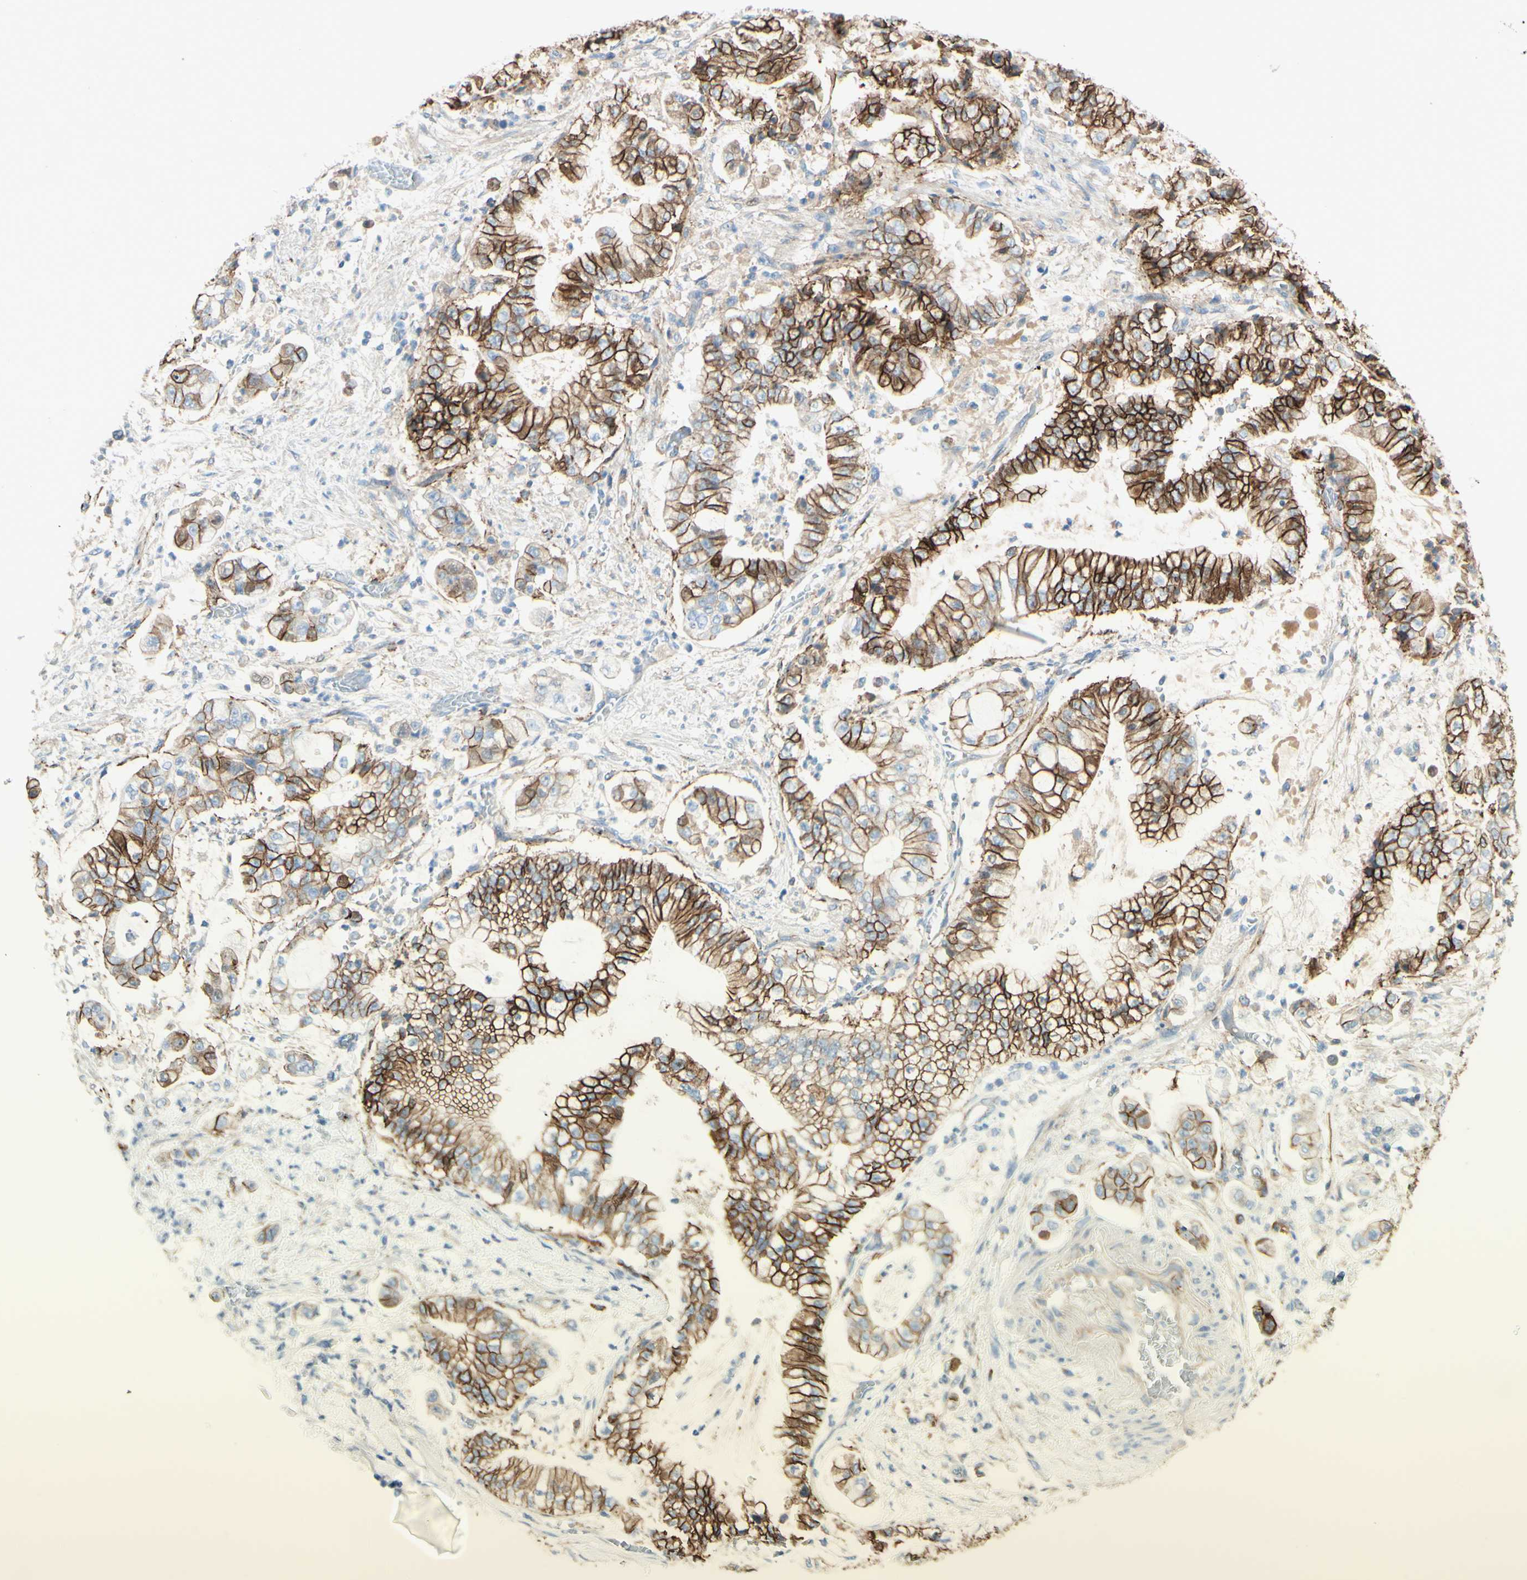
{"staining": {"intensity": "strong", "quantity": "25%-75%", "location": "cytoplasmic/membranous"}, "tissue": "stomach cancer", "cell_type": "Tumor cells", "image_type": "cancer", "snomed": [{"axis": "morphology", "description": "Adenocarcinoma, NOS"}, {"axis": "topography", "description": "Stomach"}], "caption": "Human stomach cancer stained with a protein marker displays strong staining in tumor cells.", "gene": "ALCAM", "patient": {"sex": "male", "age": 76}}